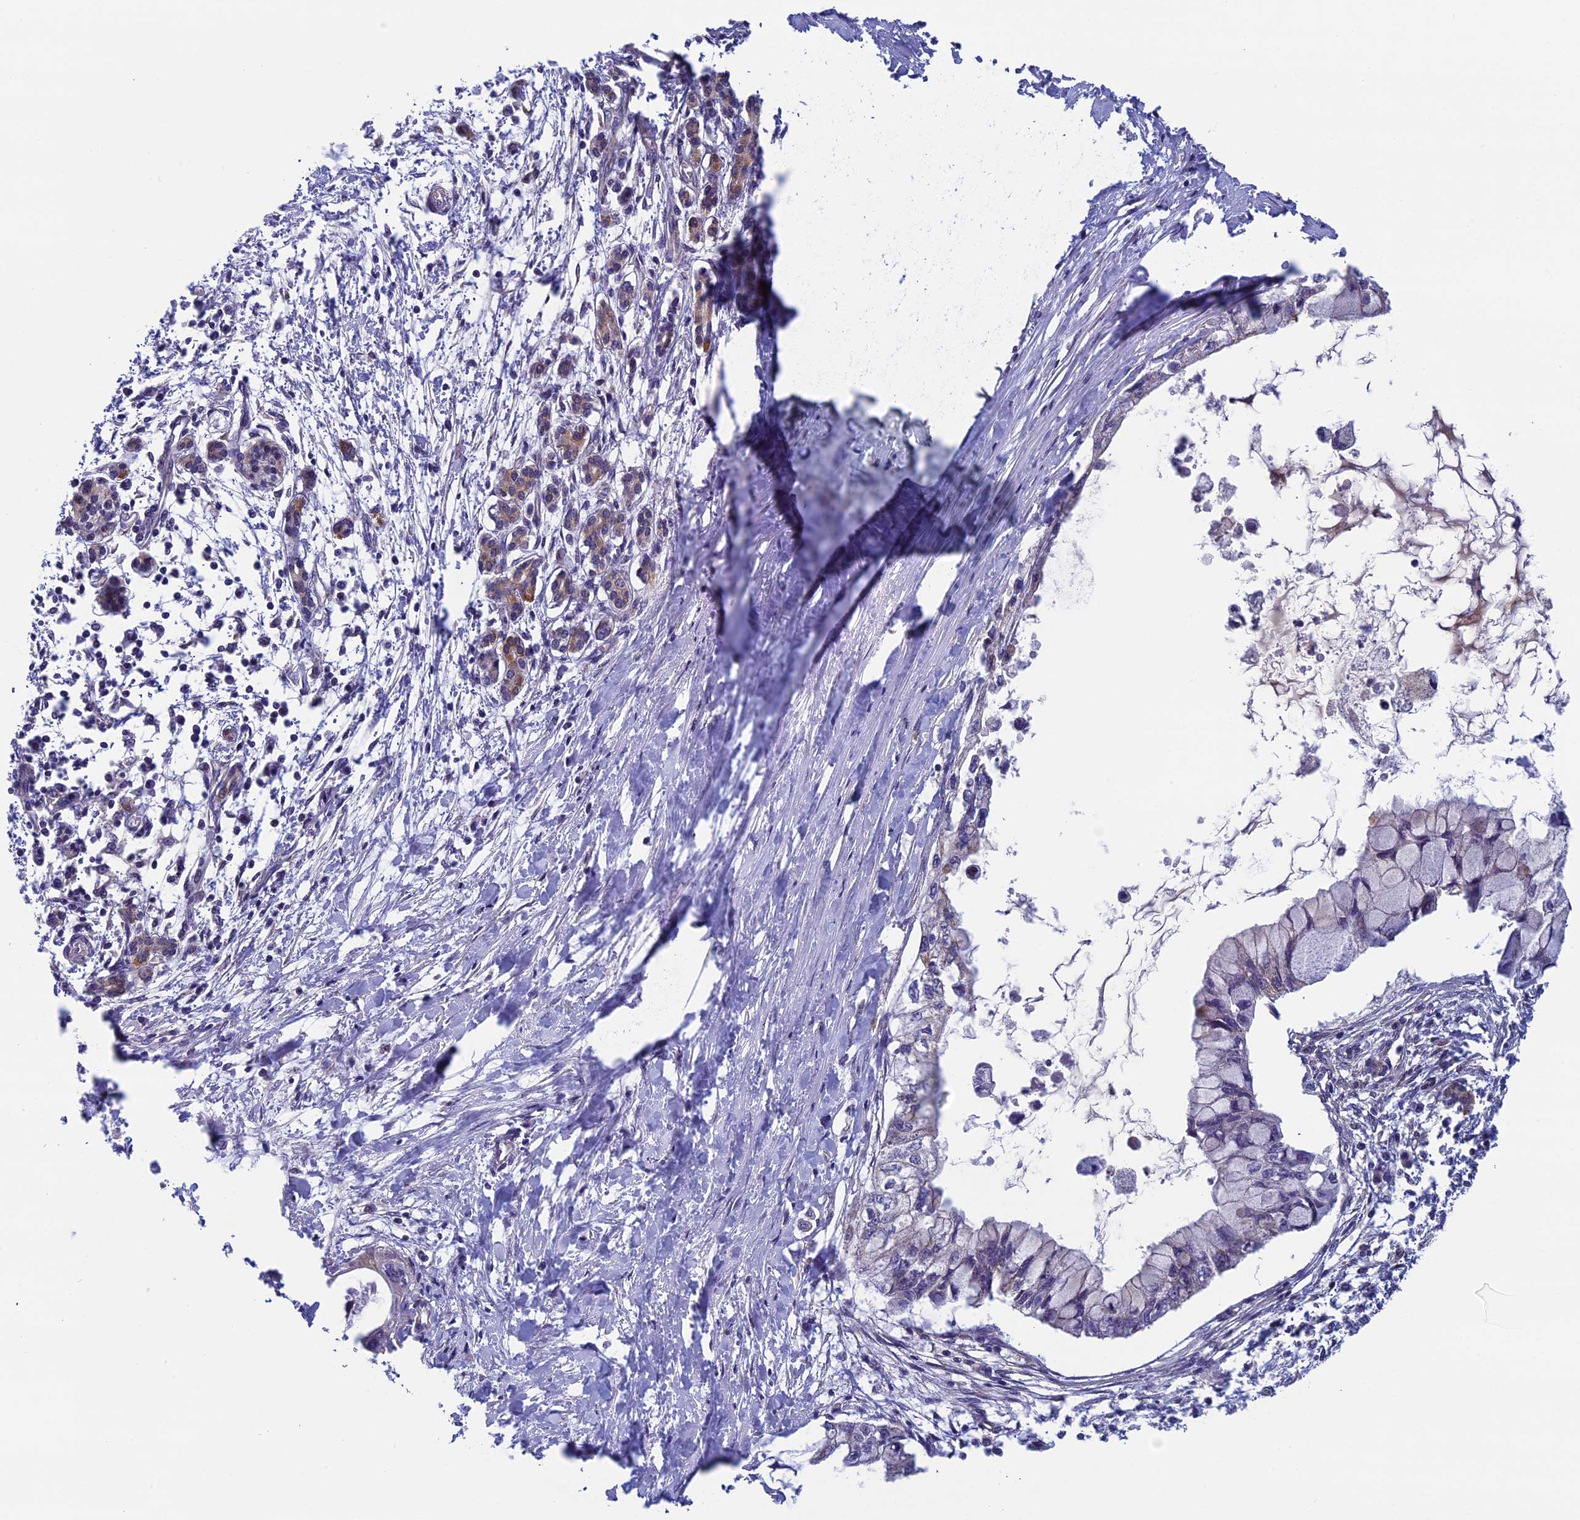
{"staining": {"intensity": "negative", "quantity": "none", "location": "none"}, "tissue": "pancreatic cancer", "cell_type": "Tumor cells", "image_type": "cancer", "snomed": [{"axis": "morphology", "description": "Adenocarcinoma, NOS"}, {"axis": "topography", "description": "Pancreas"}], "caption": "Immunohistochemistry (IHC) of human pancreatic adenocarcinoma displays no staining in tumor cells. (IHC, brightfield microscopy, high magnification).", "gene": "CCDC8", "patient": {"sex": "male", "age": 48}}